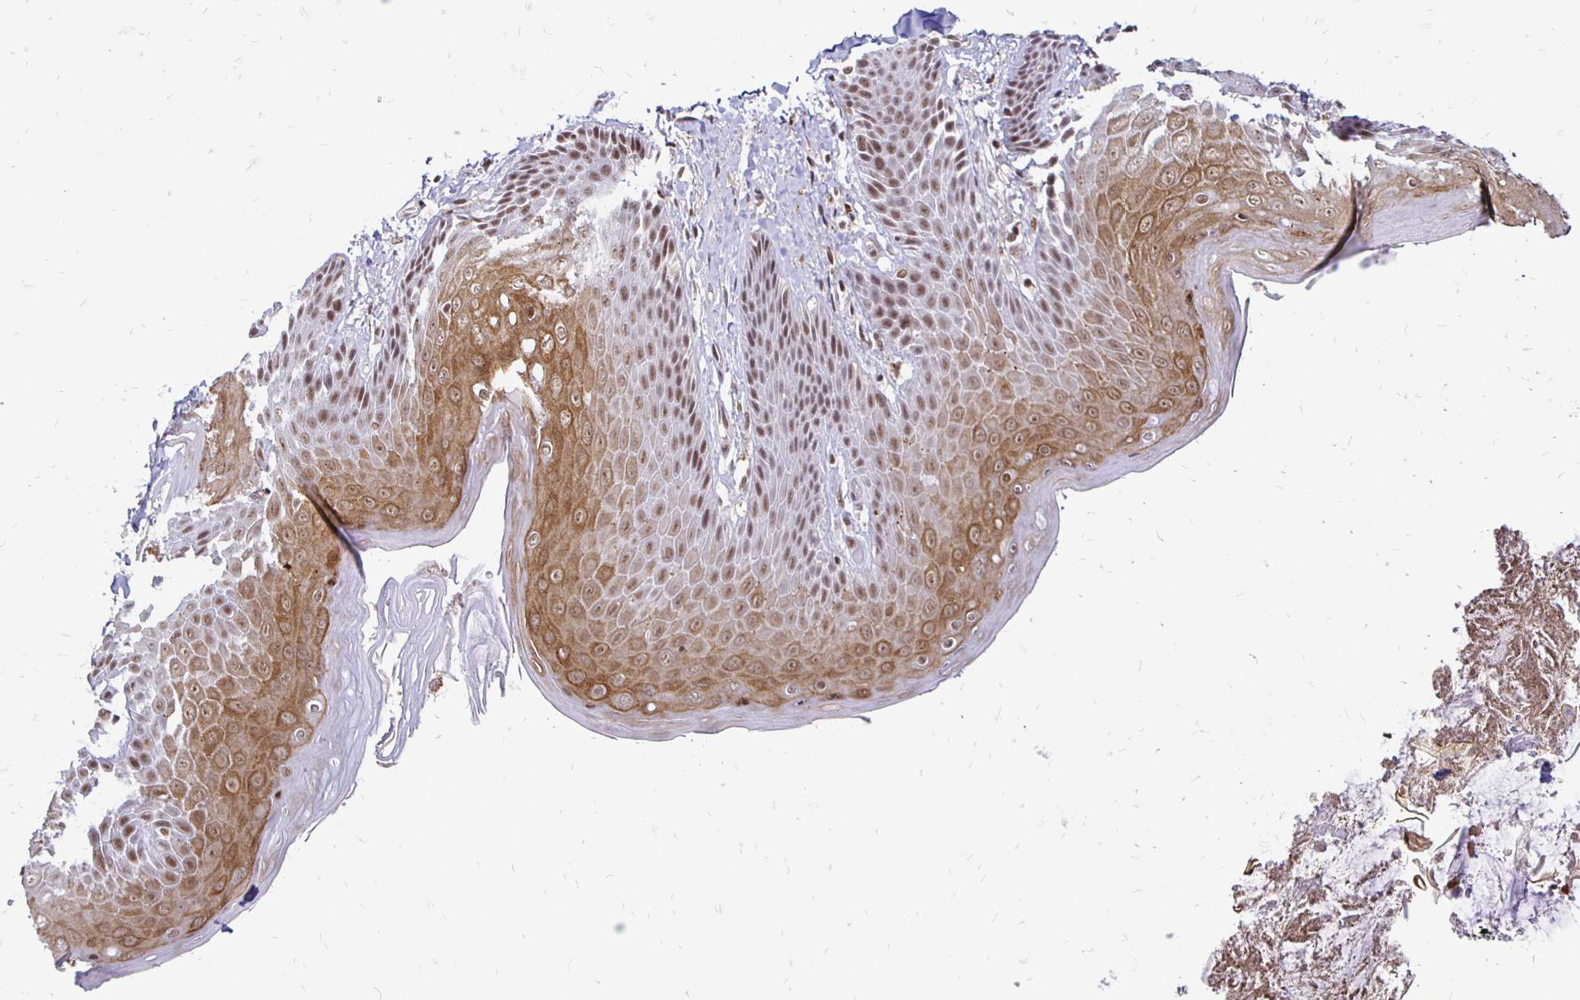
{"staining": {"intensity": "moderate", "quantity": ">75%", "location": "cytoplasmic/membranous,nuclear"}, "tissue": "skin", "cell_type": "Epidermal cells", "image_type": "normal", "snomed": [{"axis": "morphology", "description": "Normal tissue, NOS"}, {"axis": "topography", "description": "Anal"}, {"axis": "topography", "description": "Peripheral nerve tissue"}], "caption": "Immunohistochemical staining of benign human skin demonstrates medium levels of moderate cytoplasmic/membranous,nuclear expression in approximately >75% of epidermal cells. The staining was performed using DAB (3,3'-diaminobenzidine), with brown indicating positive protein expression. Nuclei are stained blue with hematoxylin.", "gene": "SIN3A", "patient": {"sex": "male", "age": 51}}